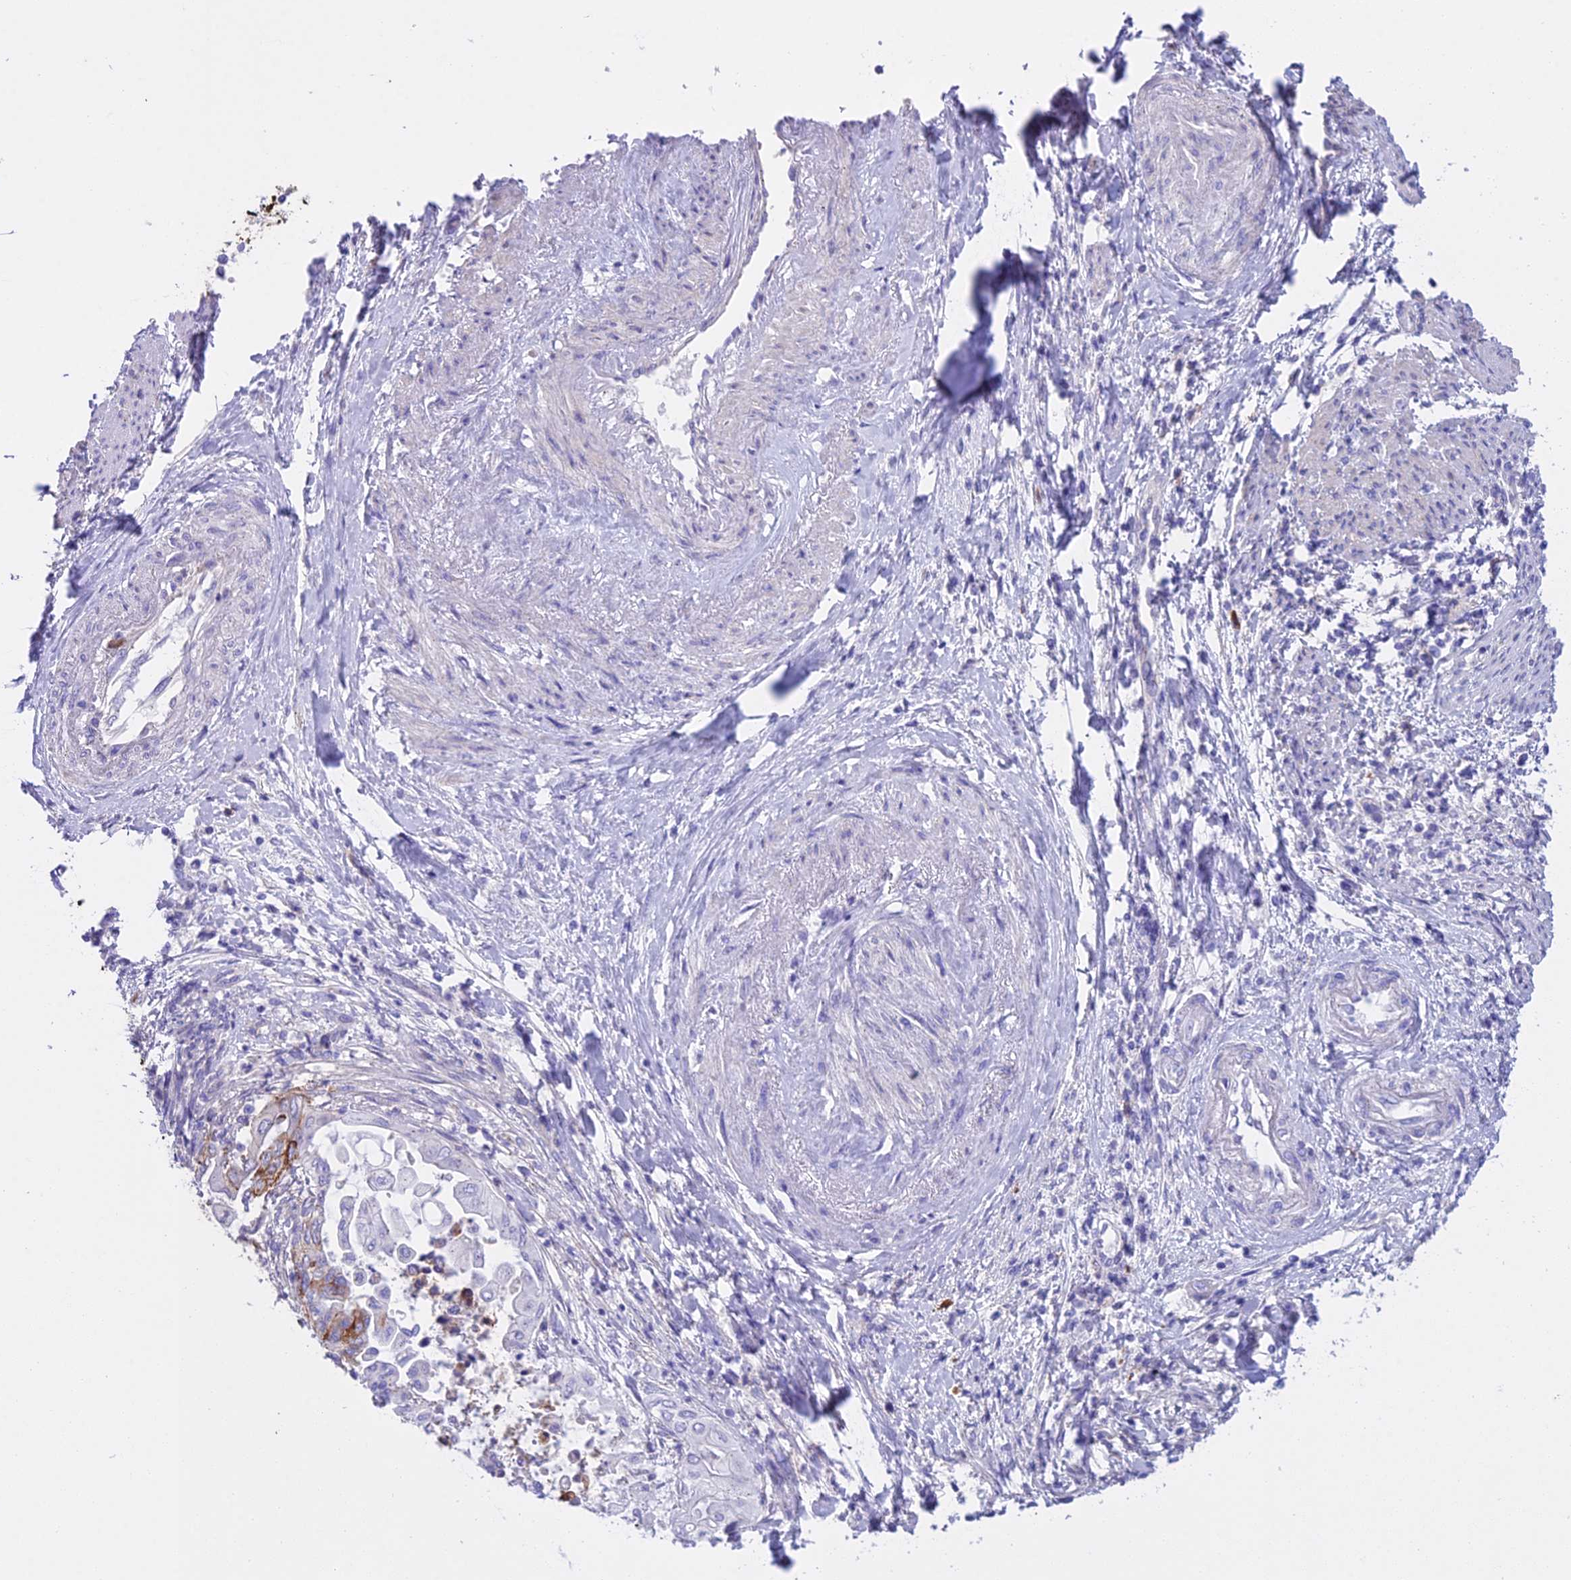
{"staining": {"intensity": "moderate", "quantity": "<25%", "location": "cytoplasmic/membranous"}, "tissue": "endometrial cancer", "cell_type": "Tumor cells", "image_type": "cancer", "snomed": [{"axis": "morphology", "description": "Adenocarcinoma, NOS"}, {"axis": "topography", "description": "Uterus"}, {"axis": "topography", "description": "Endometrium"}], "caption": "DAB (3,3'-diaminobenzidine) immunohistochemical staining of endometrial cancer (adenocarcinoma) exhibits moderate cytoplasmic/membranous protein staining in about <25% of tumor cells.", "gene": "OR1Q1", "patient": {"sex": "female", "age": 70}}